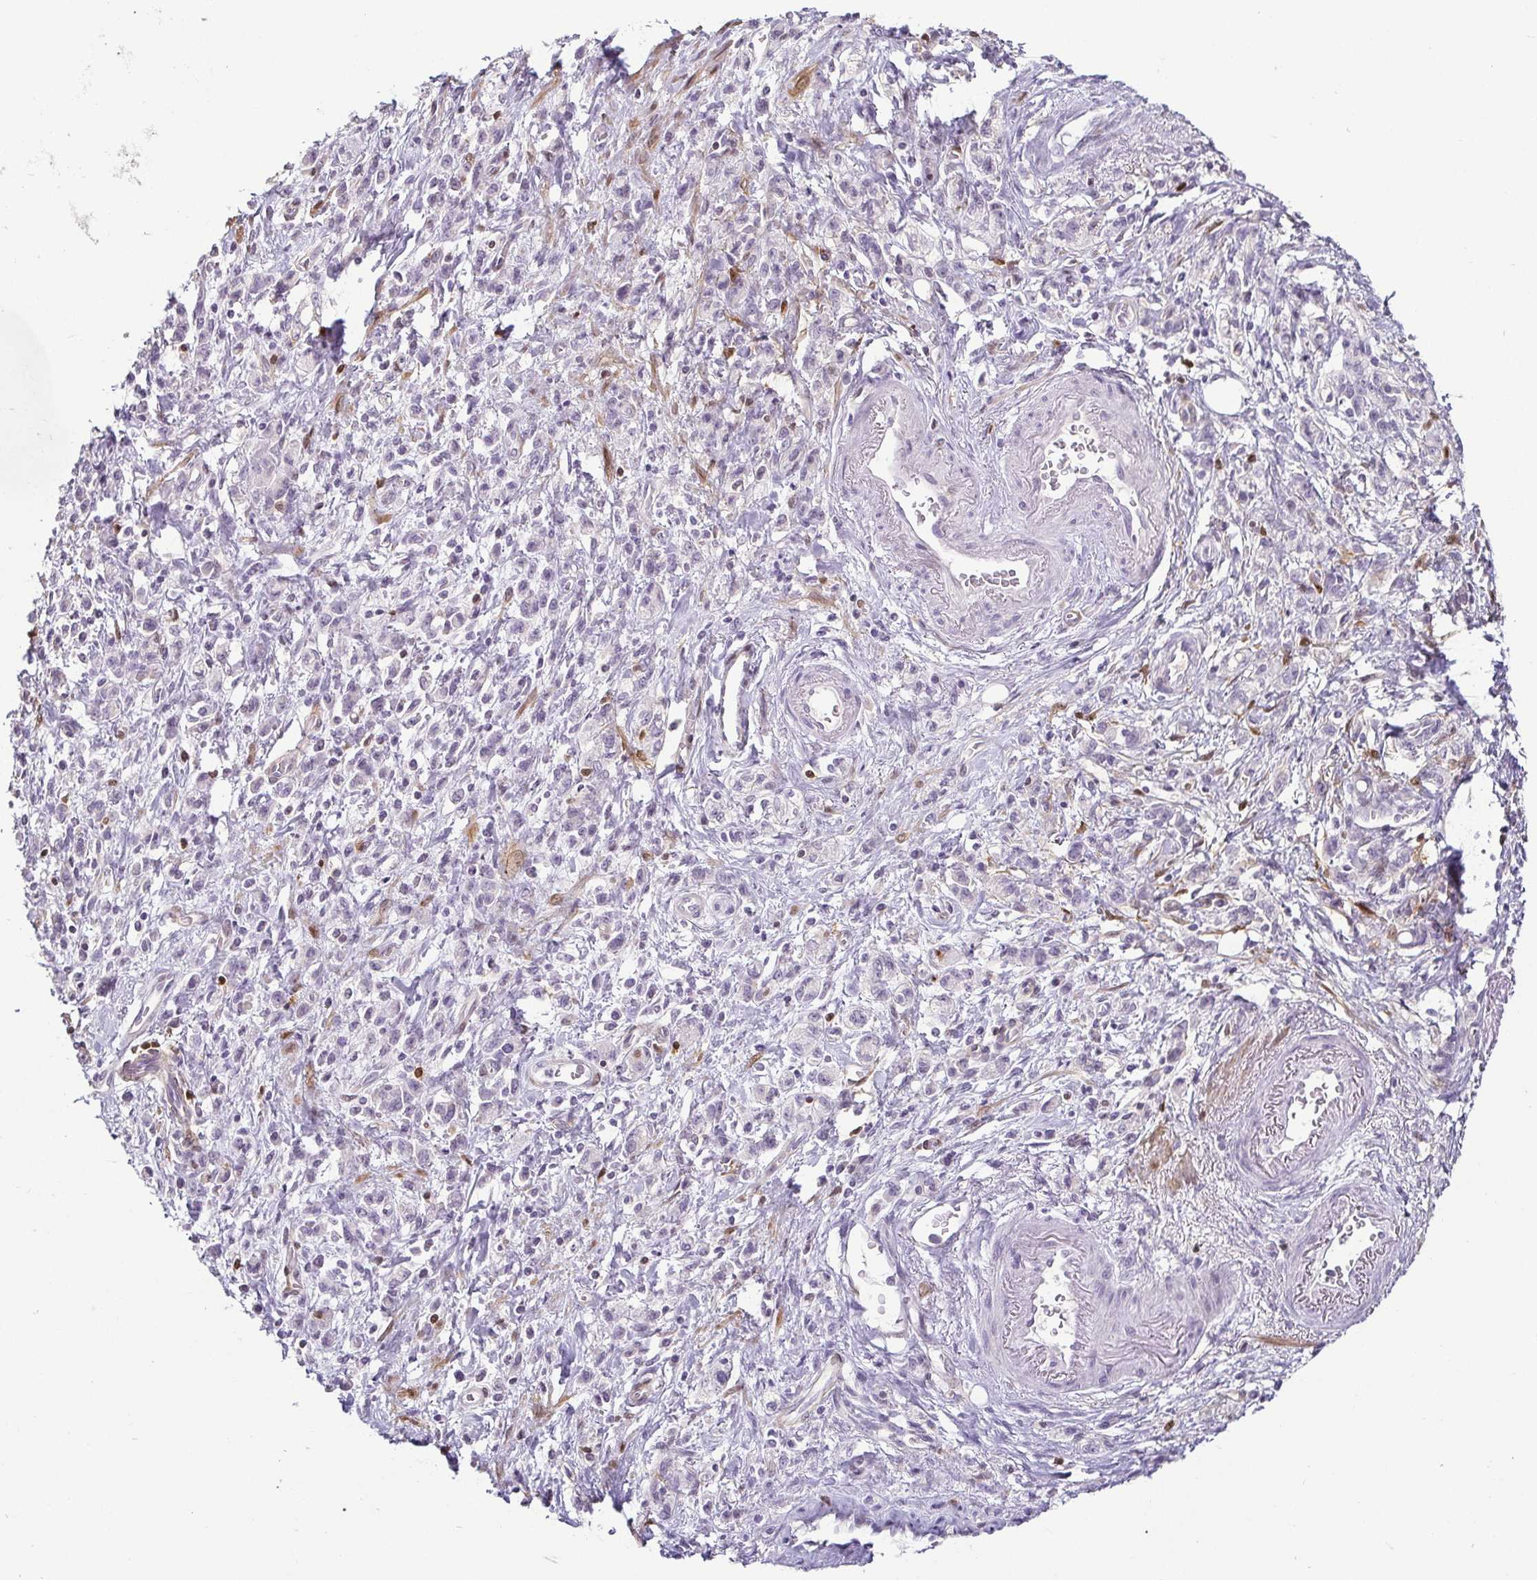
{"staining": {"intensity": "negative", "quantity": "none", "location": "none"}, "tissue": "stomach cancer", "cell_type": "Tumor cells", "image_type": "cancer", "snomed": [{"axis": "morphology", "description": "Adenocarcinoma, NOS"}, {"axis": "topography", "description": "Stomach"}], "caption": "The immunohistochemistry histopathology image has no significant staining in tumor cells of stomach cancer (adenocarcinoma) tissue.", "gene": "HOPX", "patient": {"sex": "male", "age": 77}}